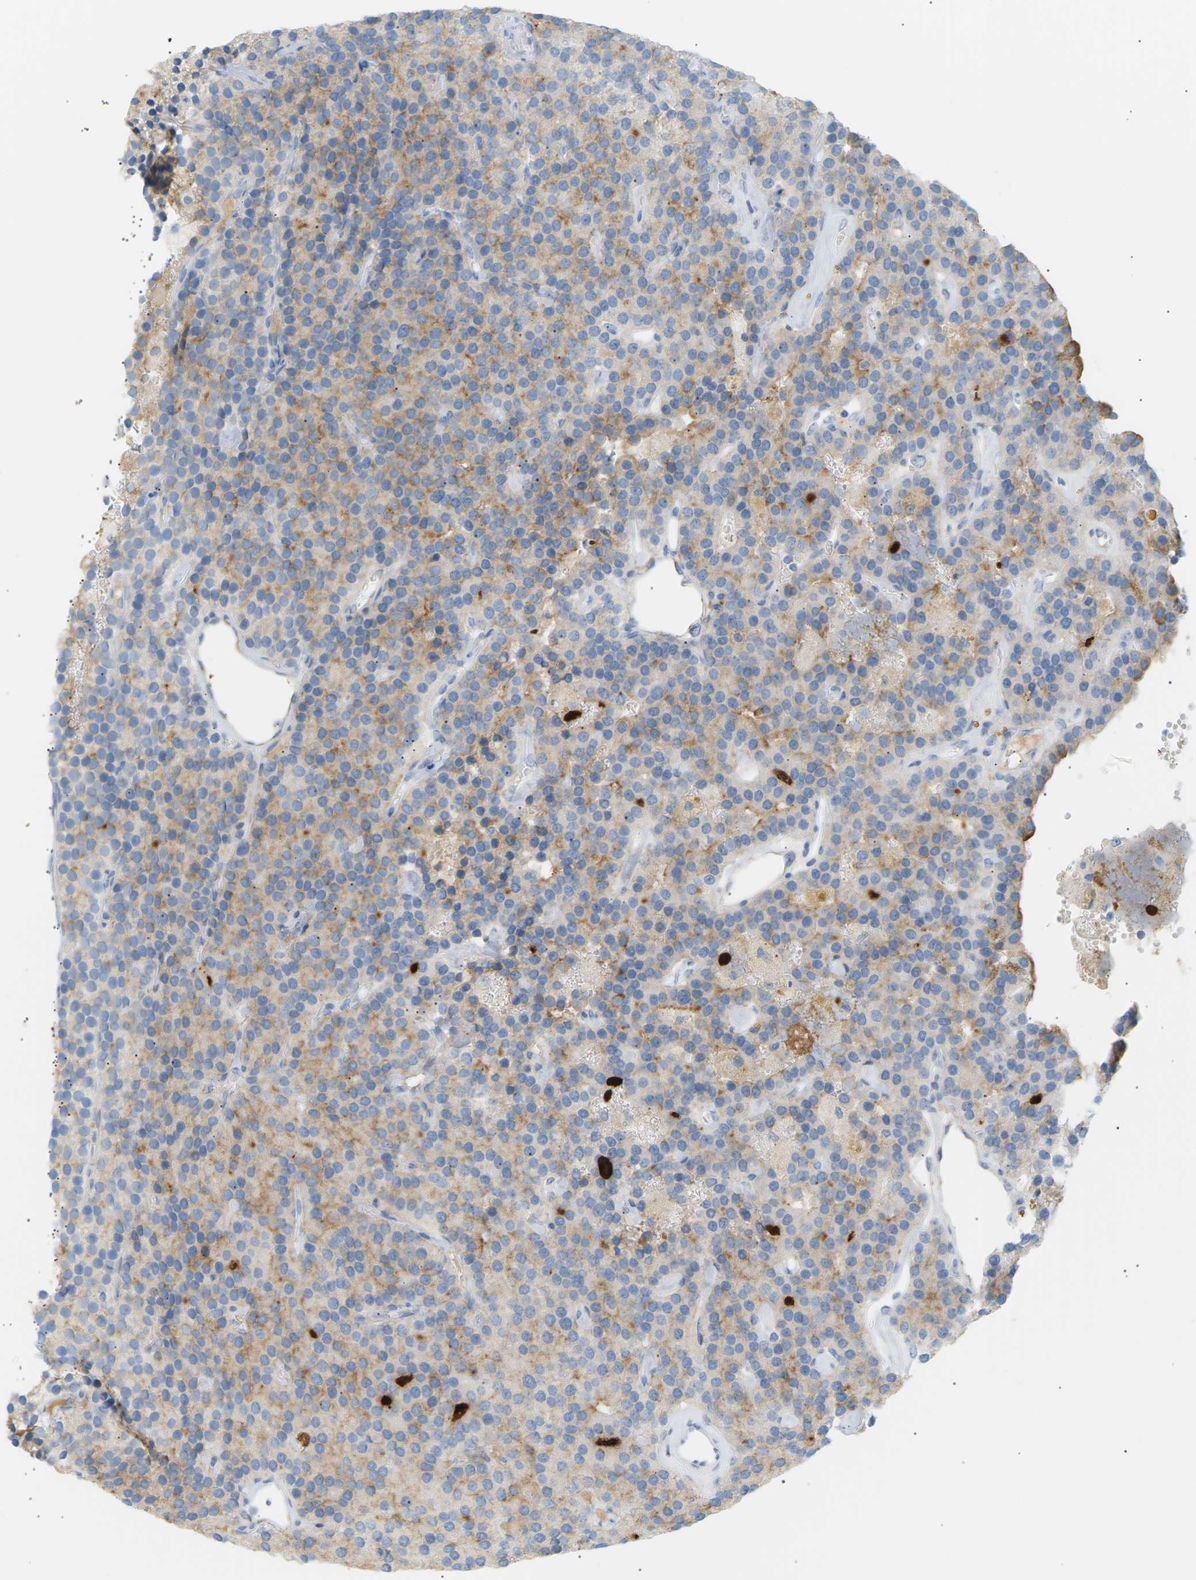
{"staining": {"intensity": "moderate", "quantity": ">75%", "location": "cytoplasmic/membranous"}, "tissue": "parathyroid gland", "cell_type": "Glandular cells", "image_type": "normal", "snomed": [{"axis": "morphology", "description": "Normal tissue, NOS"}, {"axis": "morphology", "description": "Adenoma, NOS"}, {"axis": "topography", "description": "Parathyroid gland"}], "caption": "Protein staining of unremarkable parathyroid gland reveals moderate cytoplasmic/membranous expression in approximately >75% of glandular cells.", "gene": "CLU", "patient": {"sex": "female", "age": 86}}